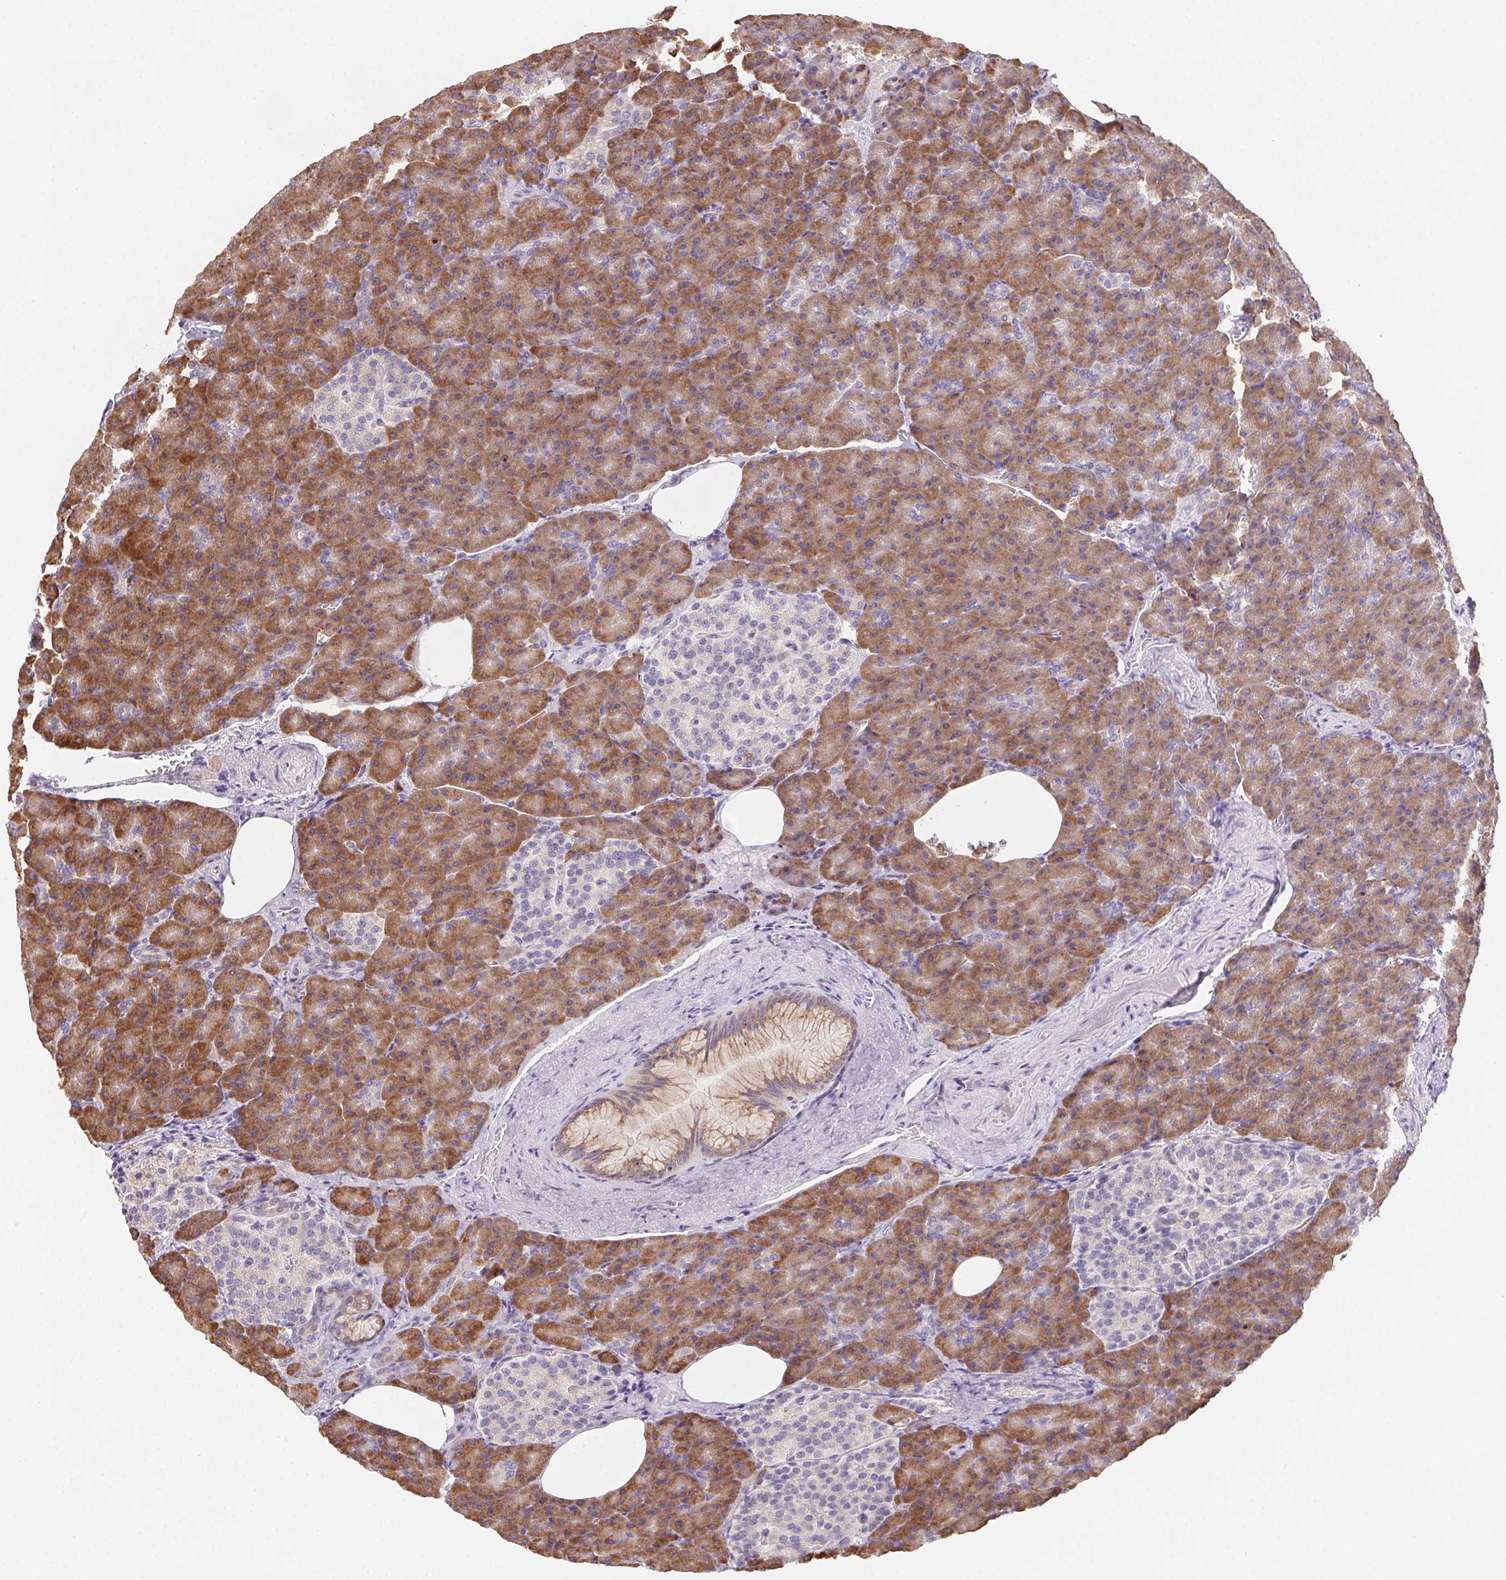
{"staining": {"intensity": "moderate", "quantity": ">75%", "location": "cytoplasmic/membranous"}, "tissue": "pancreas", "cell_type": "Exocrine glandular cells", "image_type": "normal", "snomed": [{"axis": "morphology", "description": "Normal tissue, NOS"}, {"axis": "topography", "description": "Pancreas"}], "caption": "Immunohistochemical staining of benign pancreas displays medium levels of moderate cytoplasmic/membranous expression in about >75% of exocrine glandular cells. Using DAB (brown) and hematoxylin (blue) stains, captured at high magnification using brightfield microscopy.", "gene": "ADAM8", "patient": {"sex": "female", "age": 74}}